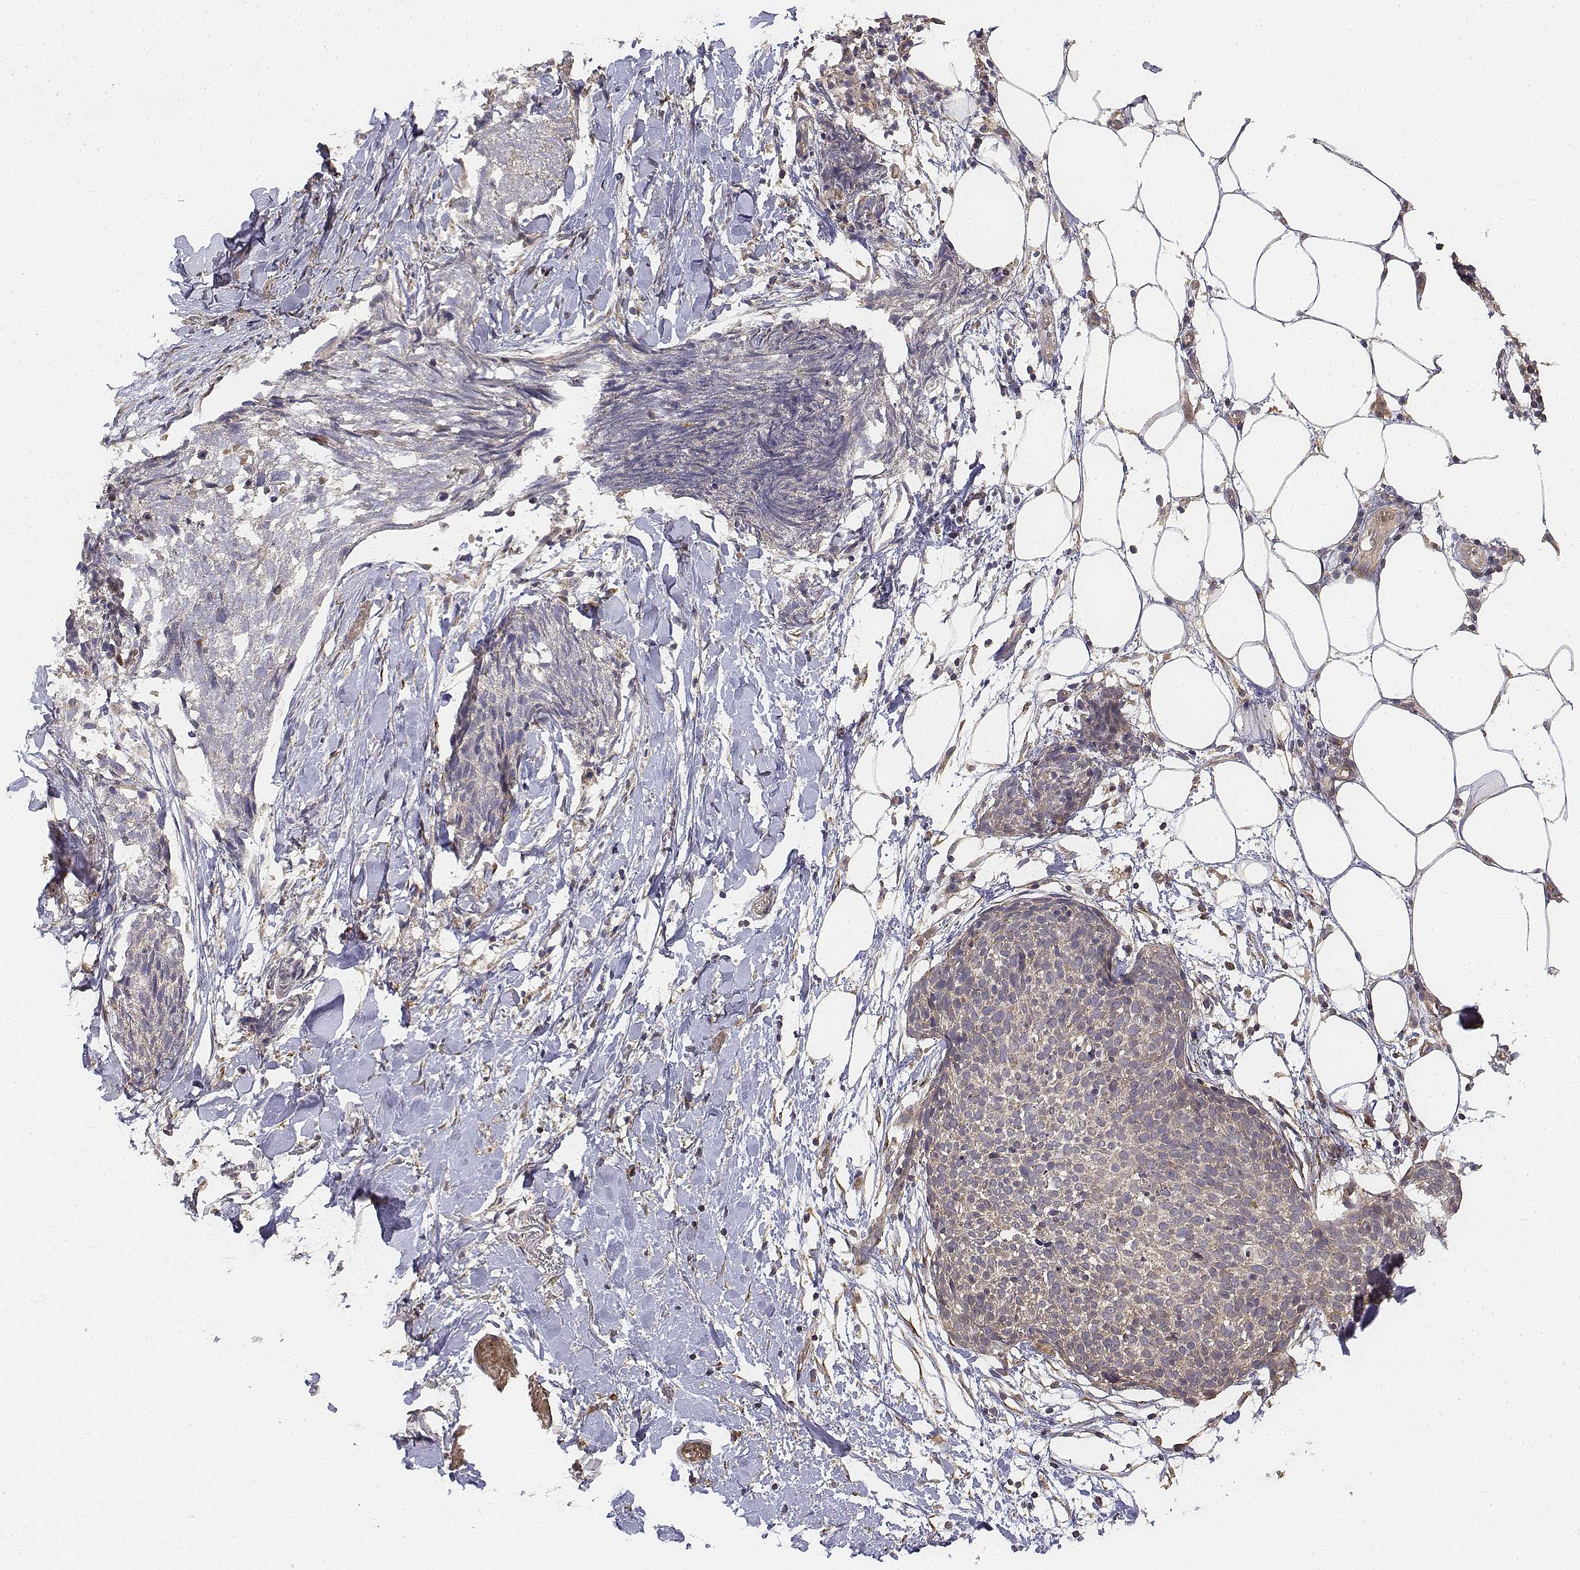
{"staining": {"intensity": "weak", "quantity": "<25%", "location": "cytoplasmic/membranous"}, "tissue": "skin cancer", "cell_type": "Tumor cells", "image_type": "cancer", "snomed": [{"axis": "morphology", "description": "Squamous cell carcinoma, NOS"}, {"axis": "topography", "description": "Skin"}, {"axis": "topography", "description": "Vulva"}], "caption": "Tumor cells are negative for brown protein staining in skin squamous cell carcinoma.", "gene": "FBXO21", "patient": {"sex": "female", "age": 75}}